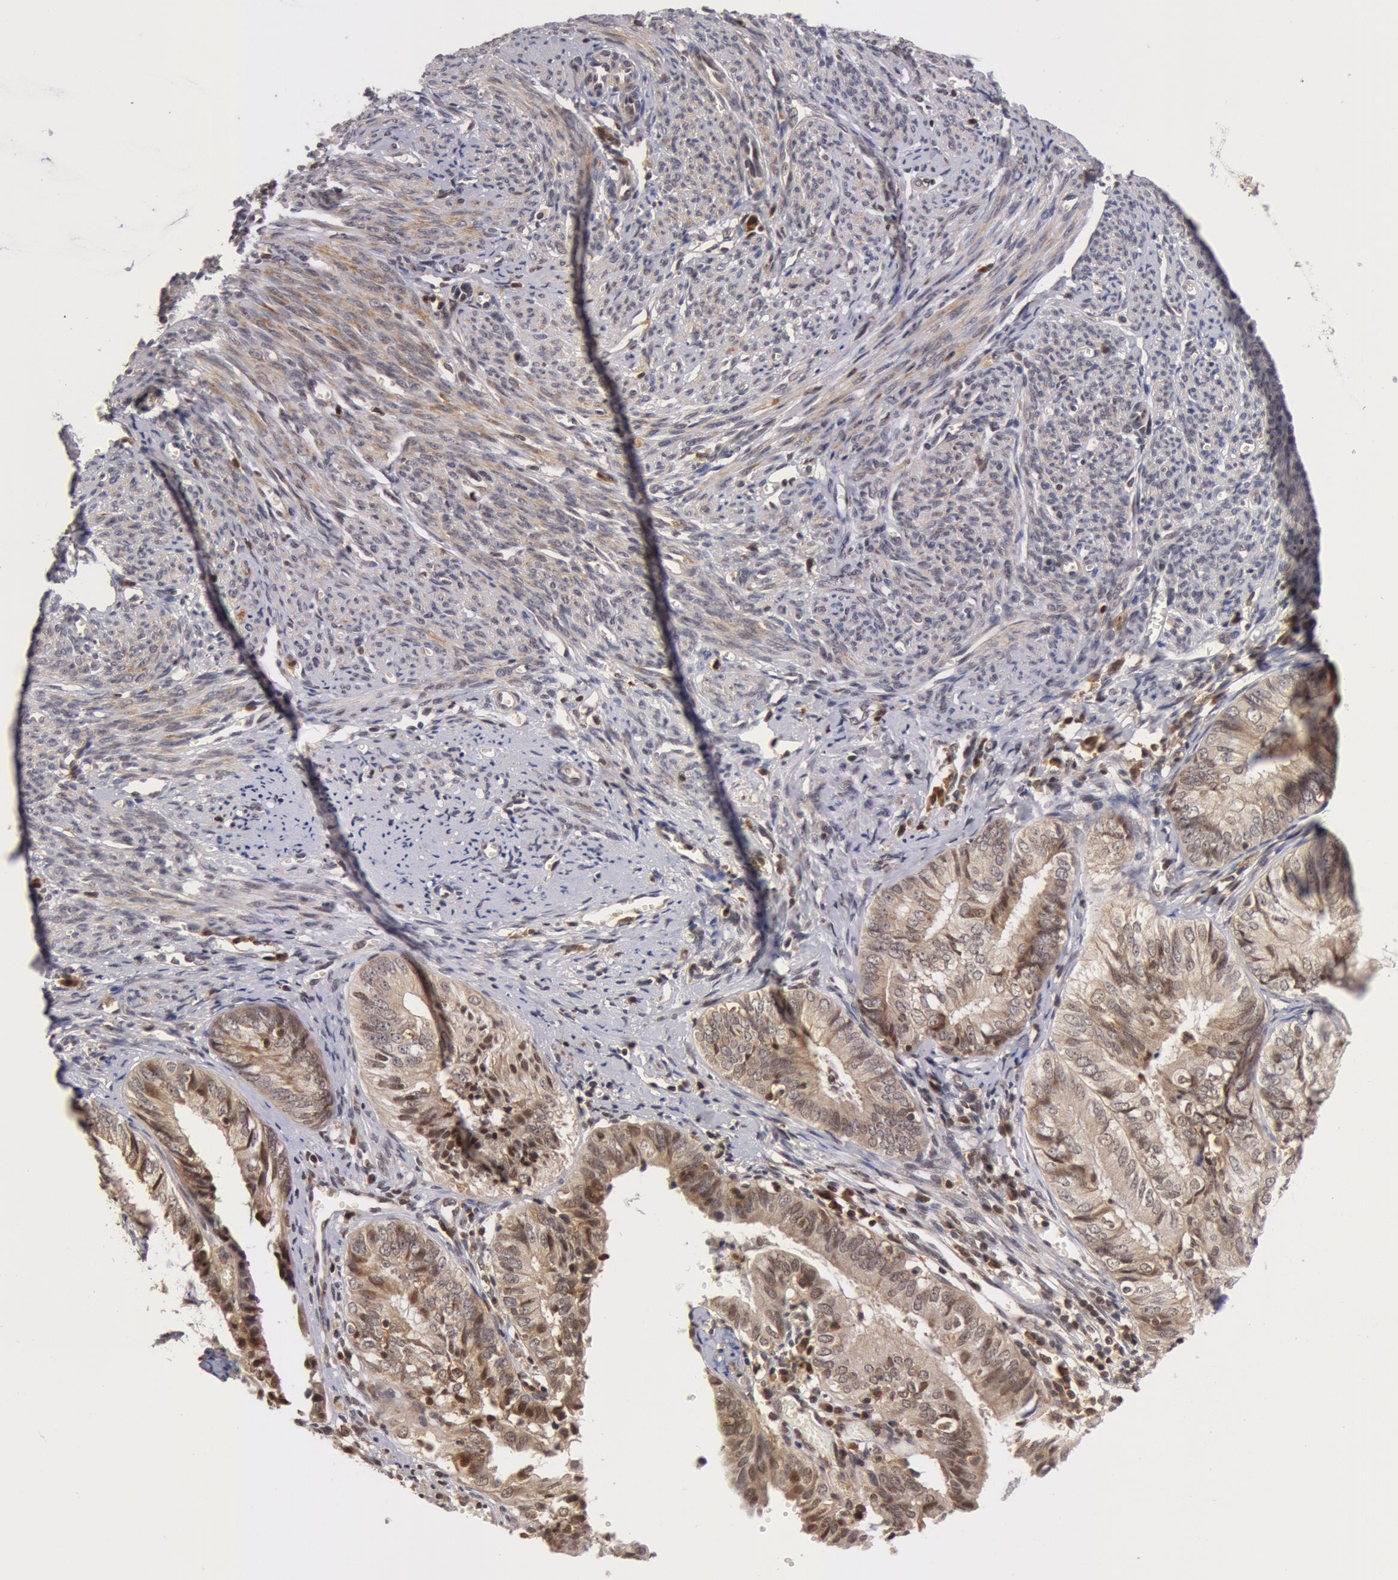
{"staining": {"intensity": "weak", "quantity": "<25%", "location": "nuclear"}, "tissue": "endometrial cancer", "cell_type": "Tumor cells", "image_type": "cancer", "snomed": [{"axis": "morphology", "description": "Adenocarcinoma, NOS"}, {"axis": "topography", "description": "Endometrium"}], "caption": "DAB immunohistochemical staining of endometrial adenocarcinoma demonstrates no significant expression in tumor cells.", "gene": "ZNF350", "patient": {"sex": "female", "age": 66}}